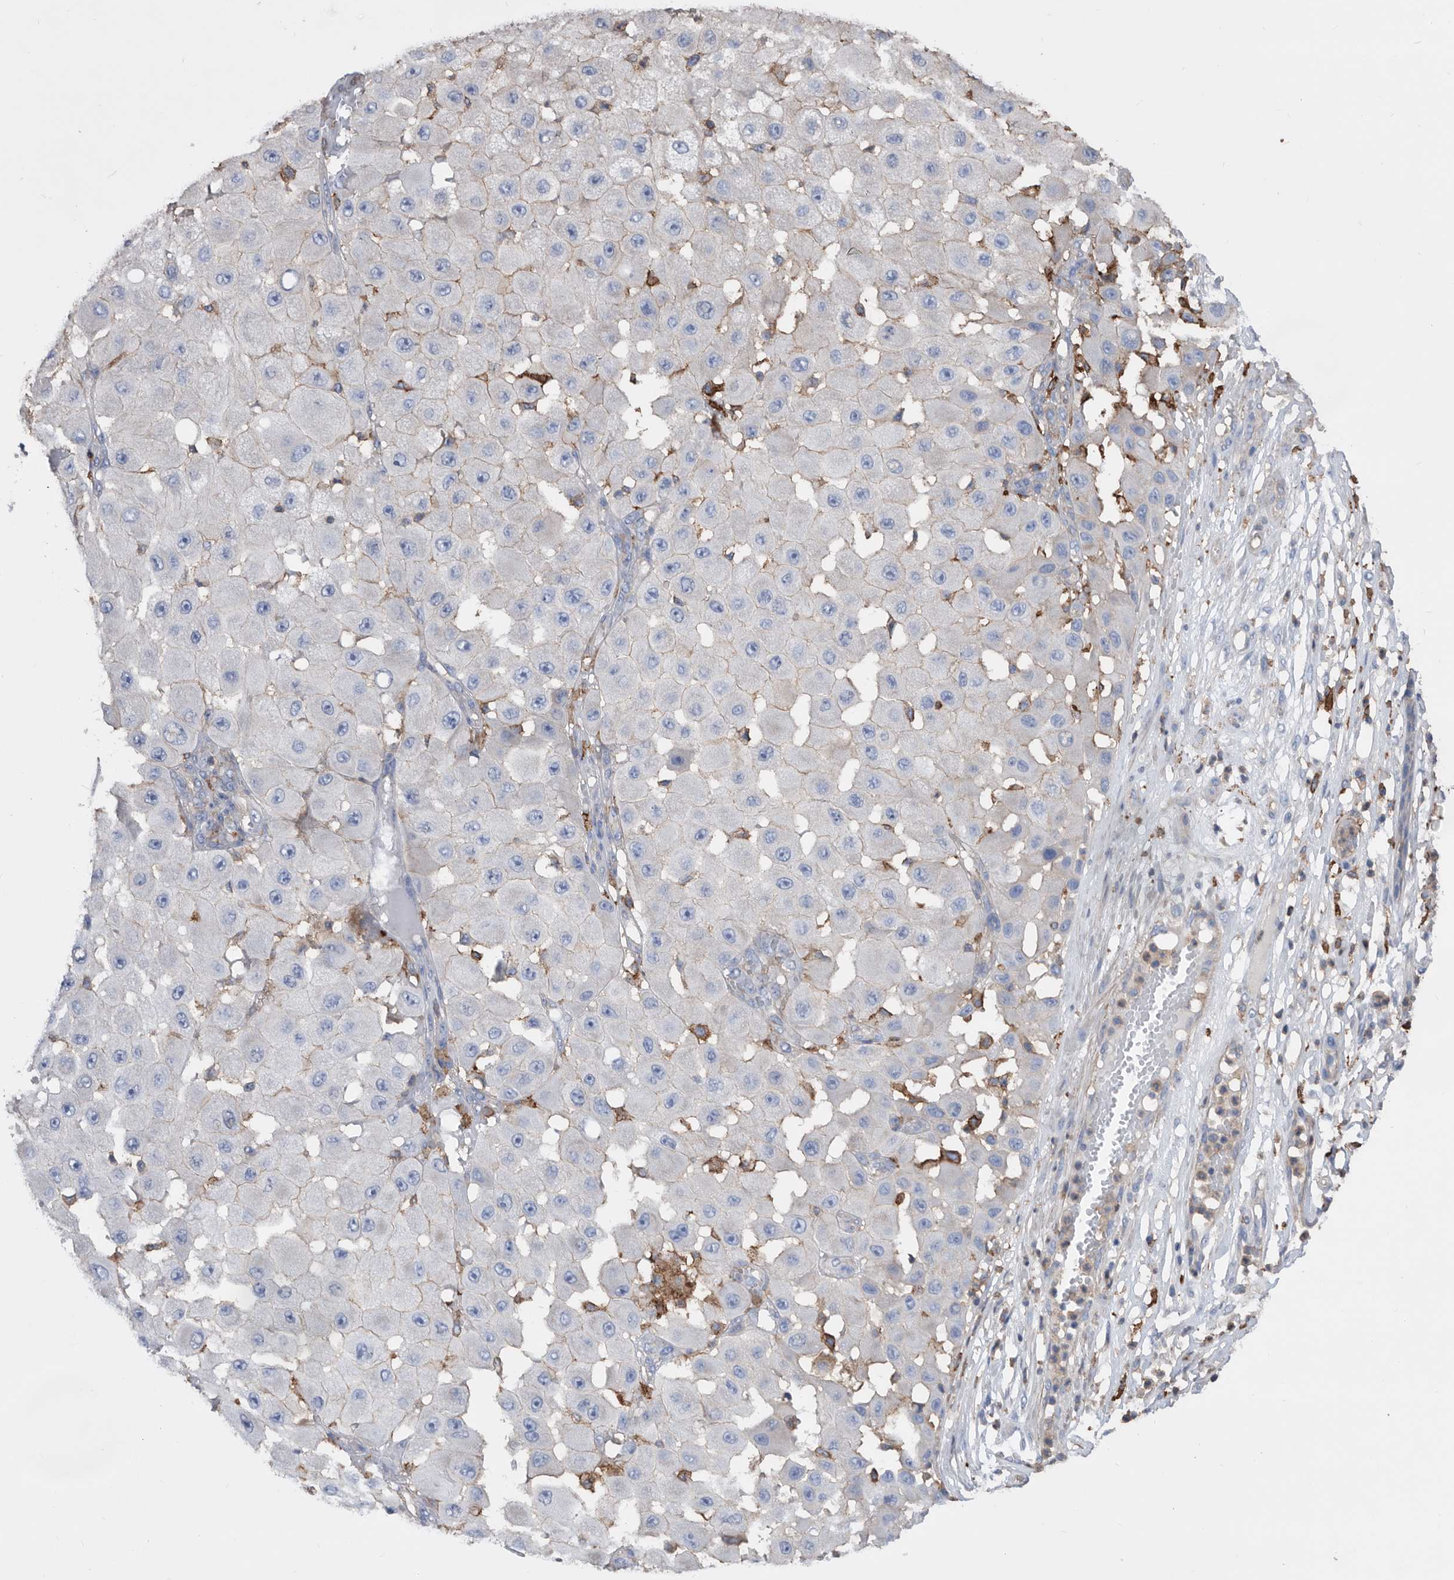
{"staining": {"intensity": "negative", "quantity": "none", "location": "none"}, "tissue": "melanoma", "cell_type": "Tumor cells", "image_type": "cancer", "snomed": [{"axis": "morphology", "description": "Malignant melanoma, NOS"}, {"axis": "topography", "description": "Skin"}], "caption": "IHC of human malignant melanoma reveals no positivity in tumor cells.", "gene": "MS4A4A", "patient": {"sex": "female", "age": 81}}